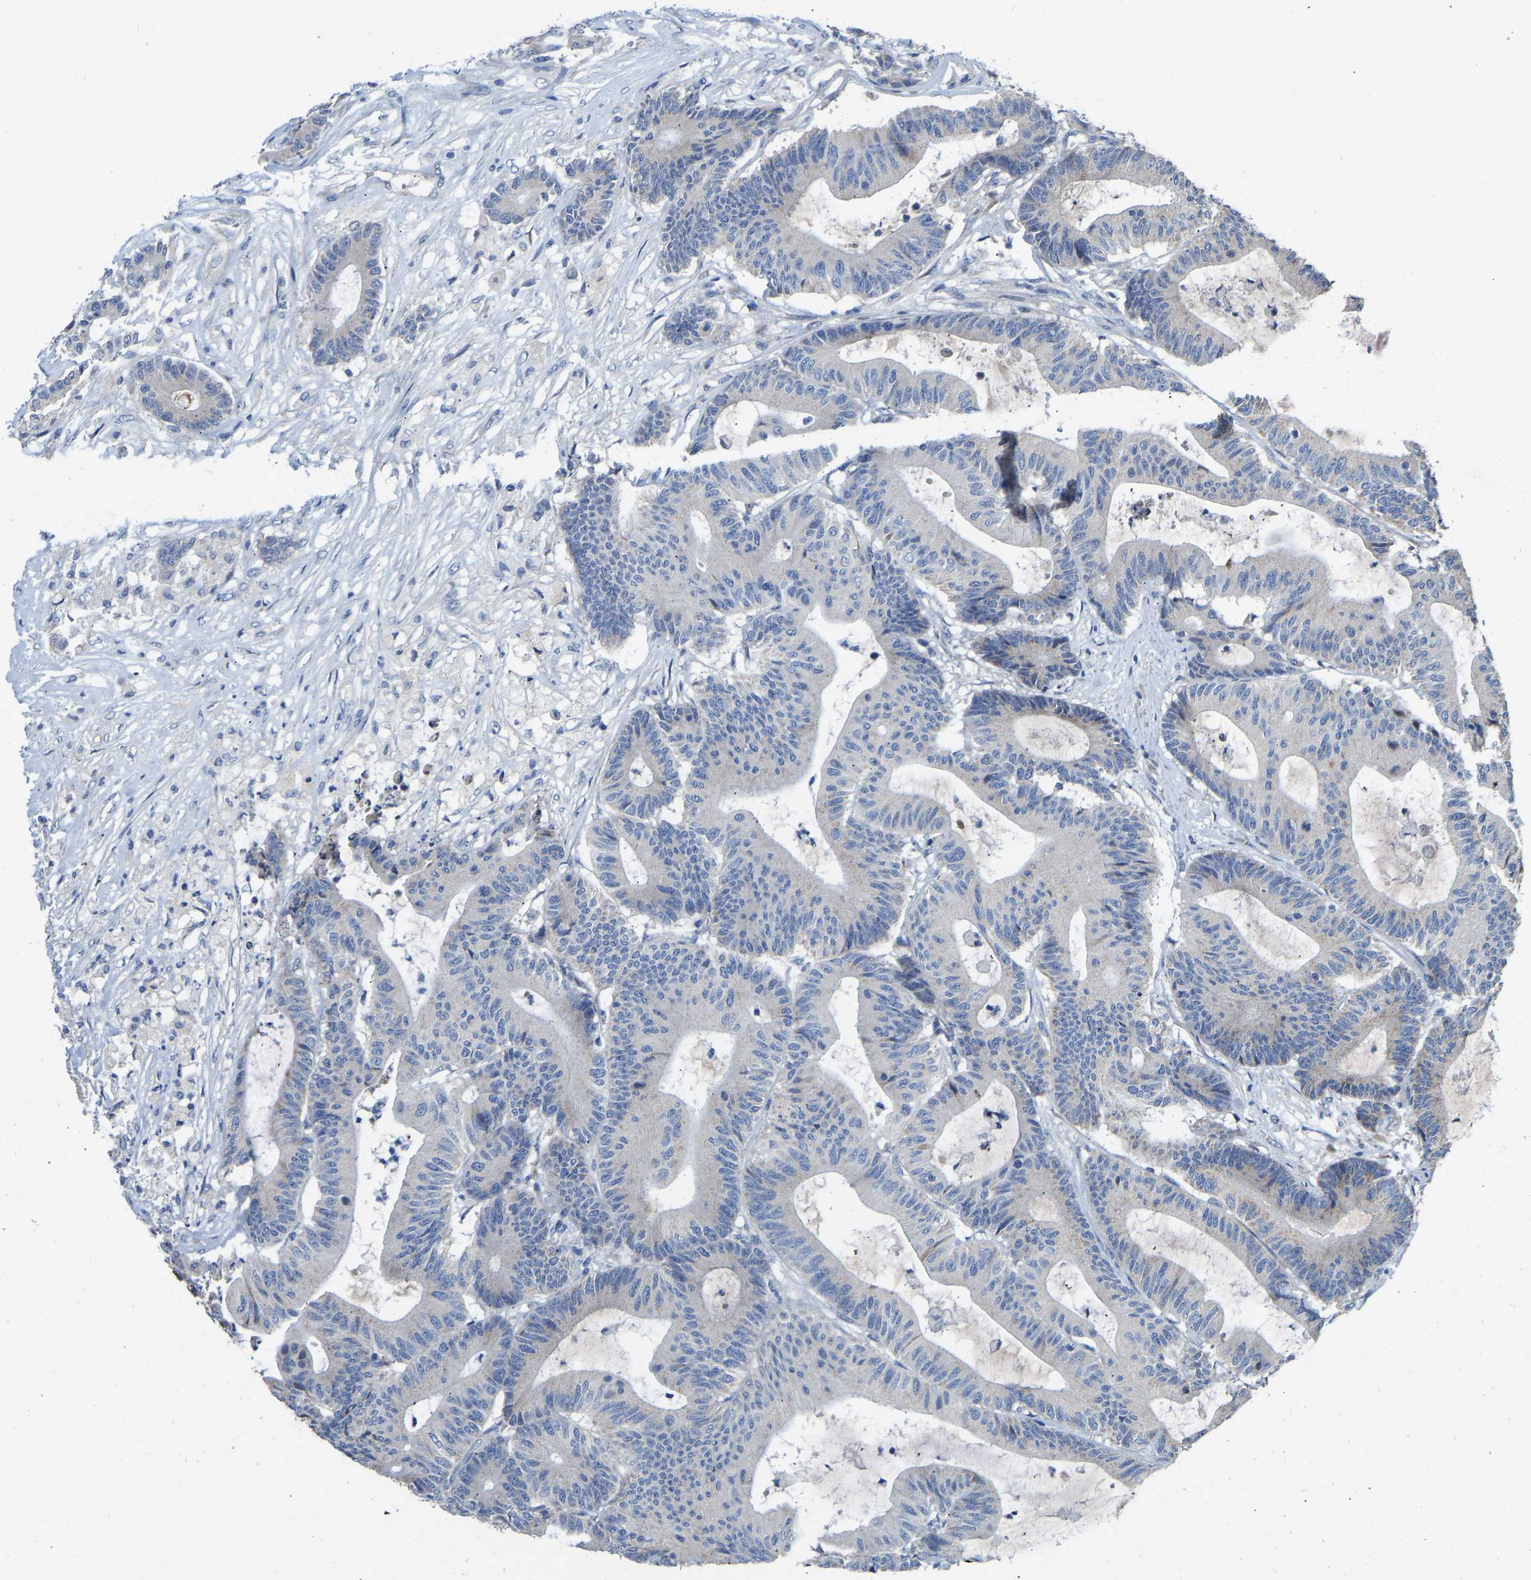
{"staining": {"intensity": "negative", "quantity": "none", "location": "none"}, "tissue": "colorectal cancer", "cell_type": "Tumor cells", "image_type": "cancer", "snomed": [{"axis": "morphology", "description": "Adenocarcinoma, NOS"}, {"axis": "topography", "description": "Colon"}], "caption": "High power microscopy image of an IHC micrograph of colorectal adenocarcinoma, revealing no significant positivity in tumor cells. (Stains: DAB immunohistochemistry (IHC) with hematoxylin counter stain, Microscopy: brightfield microscopy at high magnification).", "gene": "TMEM150A", "patient": {"sex": "female", "age": 84}}